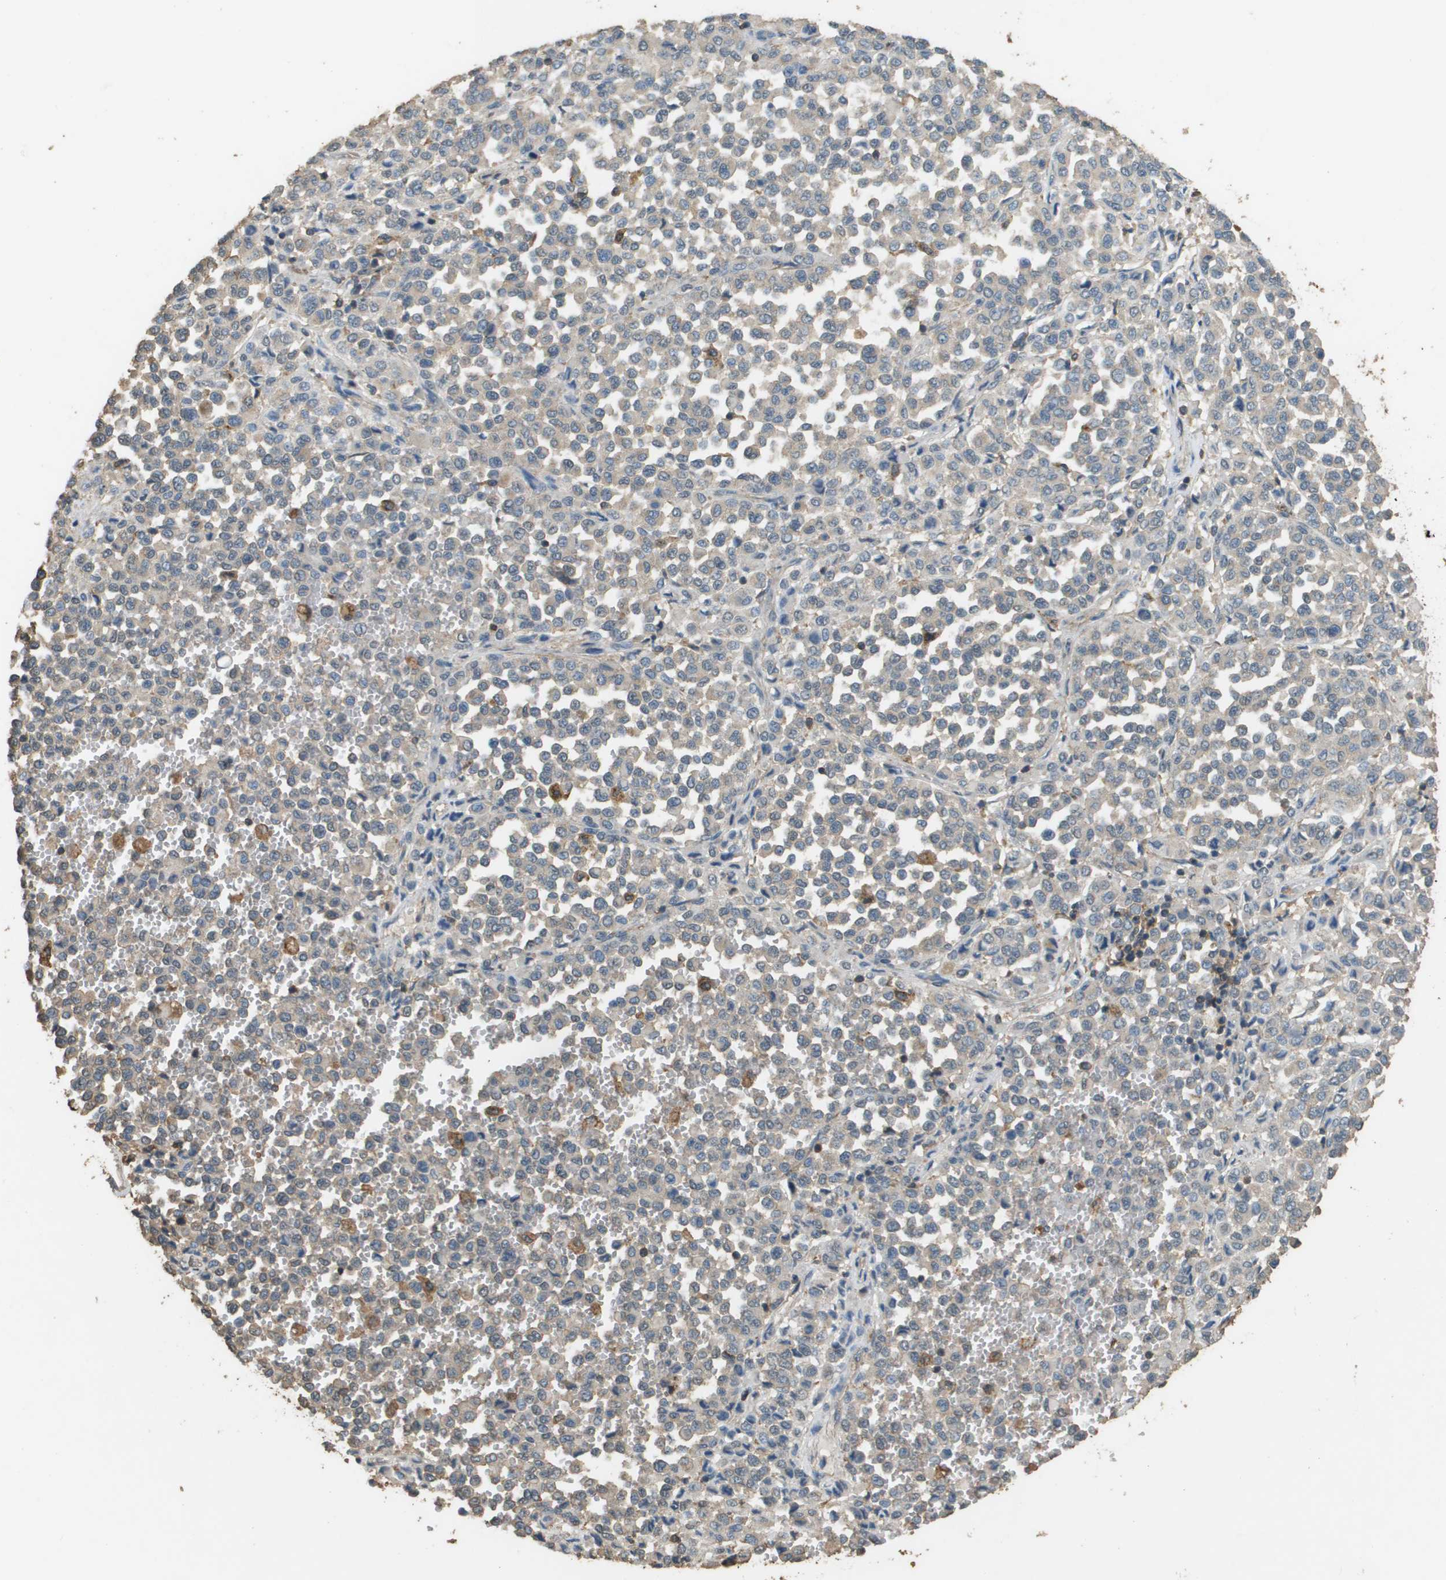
{"staining": {"intensity": "weak", "quantity": "<25%", "location": "cytoplasmic/membranous"}, "tissue": "melanoma", "cell_type": "Tumor cells", "image_type": "cancer", "snomed": [{"axis": "morphology", "description": "Malignant melanoma, Metastatic site"}, {"axis": "topography", "description": "Pancreas"}], "caption": "The photomicrograph shows no significant expression in tumor cells of malignant melanoma (metastatic site).", "gene": "MS4A7", "patient": {"sex": "female", "age": 30}}